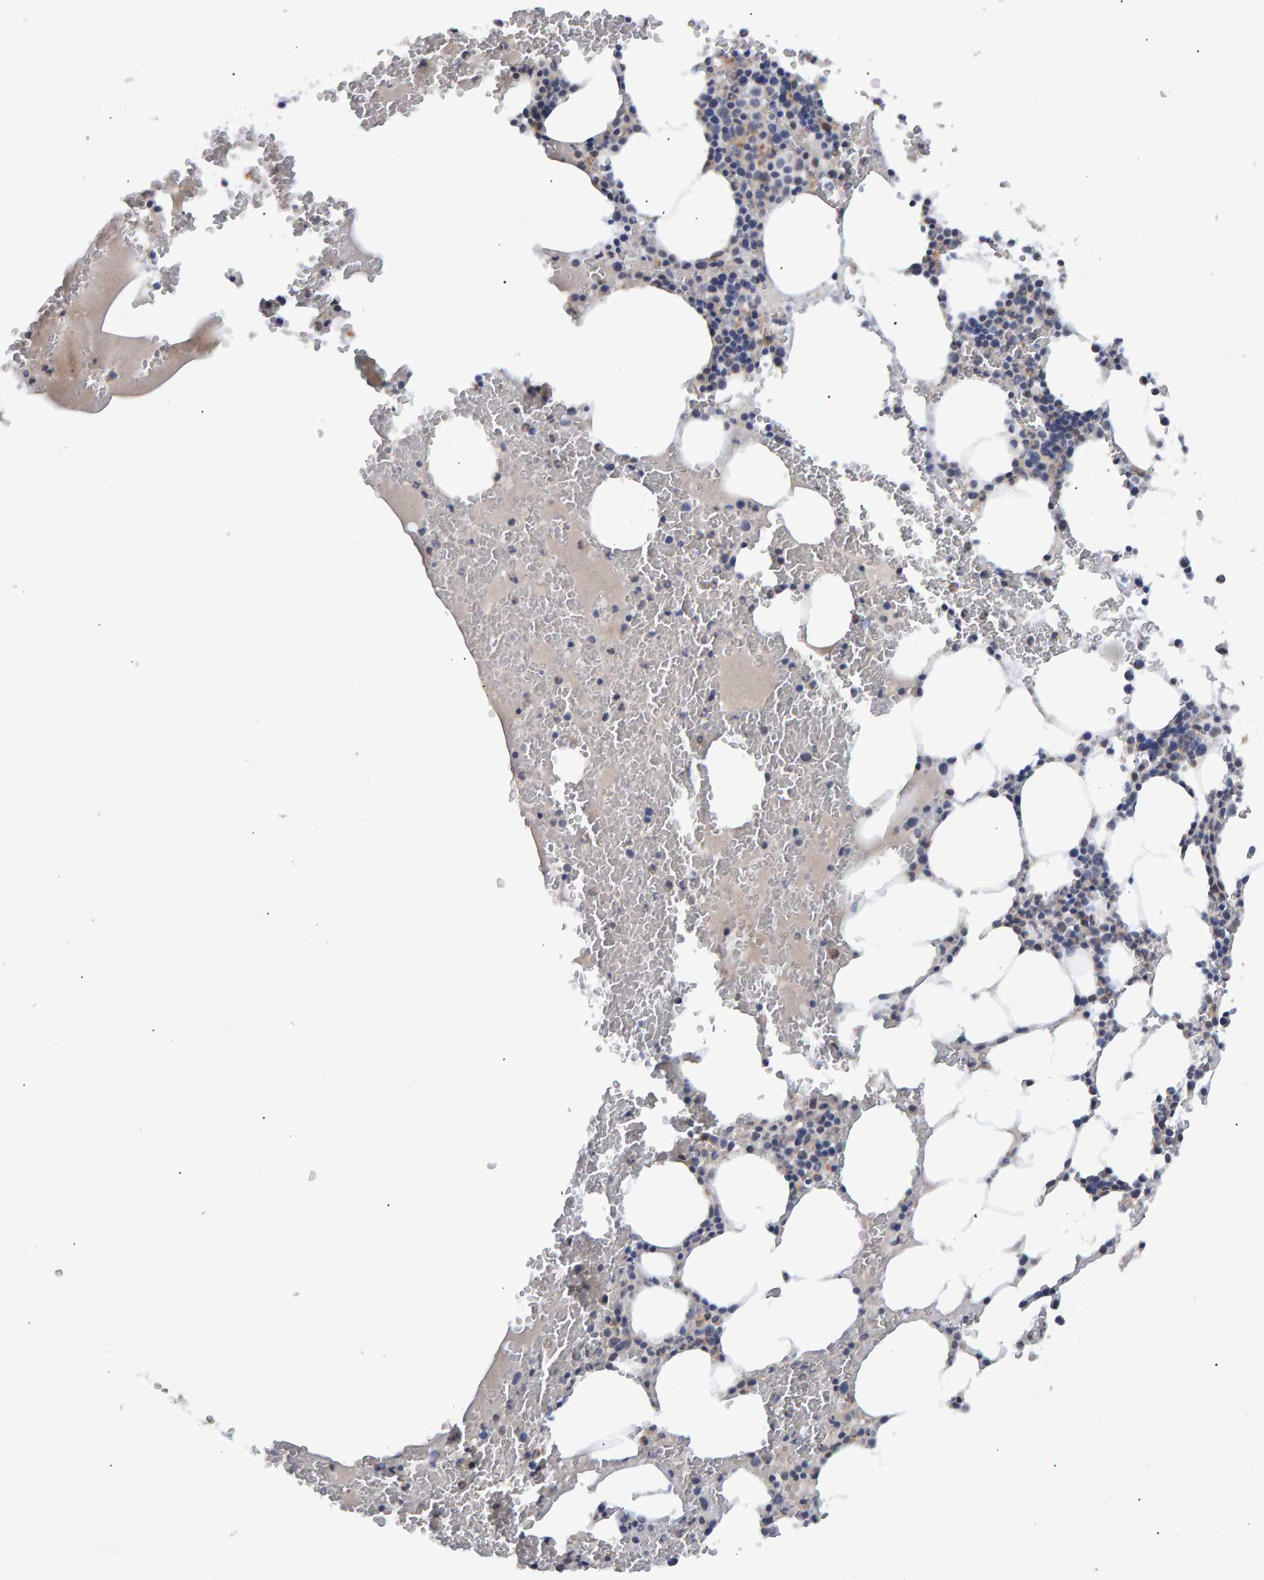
{"staining": {"intensity": "negative", "quantity": "none", "location": "none"}, "tissue": "bone marrow", "cell_type": "Hematopoietic cells", "image_type": "normal", "snomed": [{"axis": "morphology", "description": "Normal tissue, NOS"}, {"axis": "morphology", "description": "Inflammation, NOS"}, {"axis": "topography", "description": "Bone marrow"}], "caption": "A histopathology image of human bone marrow is negative for staining in hematopoietic cells. (DAB (3,3'-diaminobenzidine) IHC visualized using brightfield microscopy, high magnification).", "gene": "ESRP1", "patient": {"sex": "female", "age": 67}}